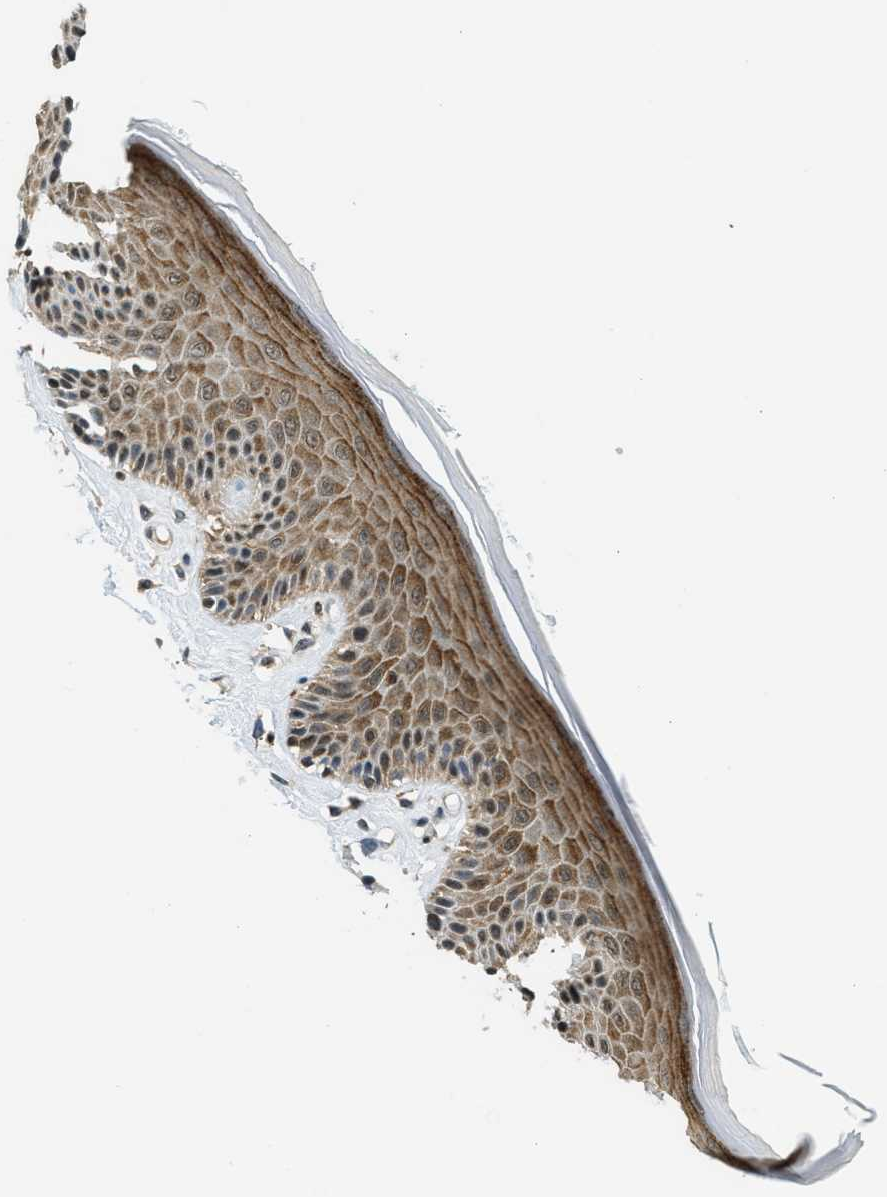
{"staining": {"intensity": "moderate", "quantity": ">75%", "location": "cytoplasmic/membranous"}, "tissue": "skin", "cell_type": "Epidermal cells", "image_type": "normal", "snomed": [{"axis": "morphology", "description": "Normal tissue, NOS"}, {"axis": "topography", "description": "Vulva"}], "caption": "Skin stained with DAB (3,3'-diaminobenzidine) IHC exhibits medium levels of moderate cytoplasmic/membranous expression in about >75% of epidermal cells. The staining was performed using DAB (3,3'-diaminobenzidine), with brown indicating positive protein expression. Nuclei are stained blue with hematoxylin.", "gene": "RAB11FIP1", "patient": {"sex": "female", "age": 73}}